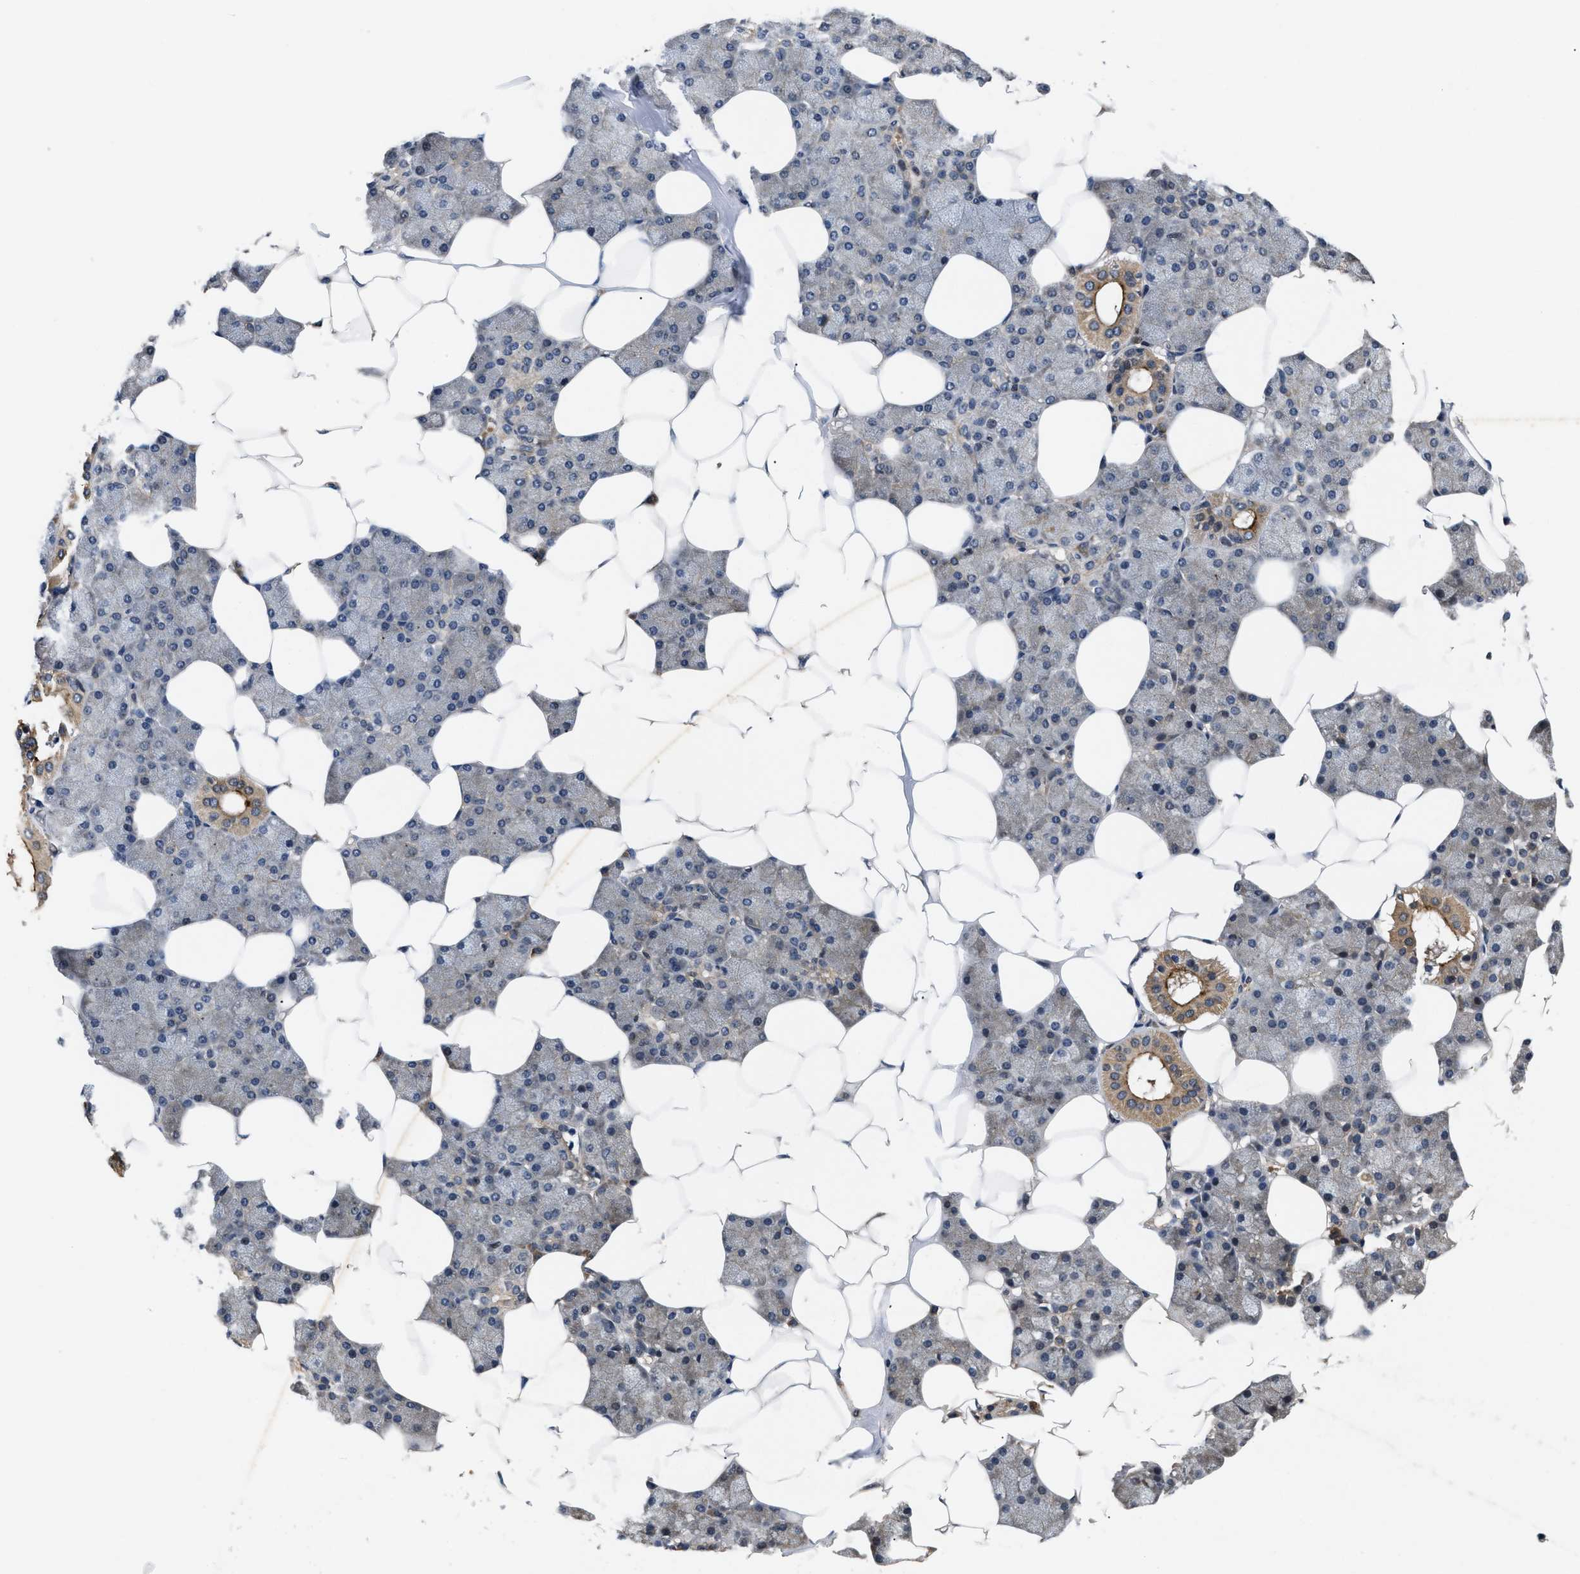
{"staining": {"intensity": "moderate", "quantity": "25%-75%", "location": "cytoplasmic/membranous"}, "tissue": "salivary gland", "cell_type": "Glandular cells", "image_type": "normal", "snomed": [{"axis": "morphology", "description": "Normal tissue, NOS"}, {"axis": "topography", "description": "Salivary gland"}], "caption": "Brown immunohistochemical staining in benign salivary gland reveals moderate cytoplasmic/membranous expression in approximately 25%-75% of glandular cells. (Stains: DAB (3,3'-diaminobenzidine) in brown, nuclei in blue, Microscopy: brightfield microscopy at high magnification).", "gene": "HMGCR", "patient": {"sex": "male", "age": 62}}